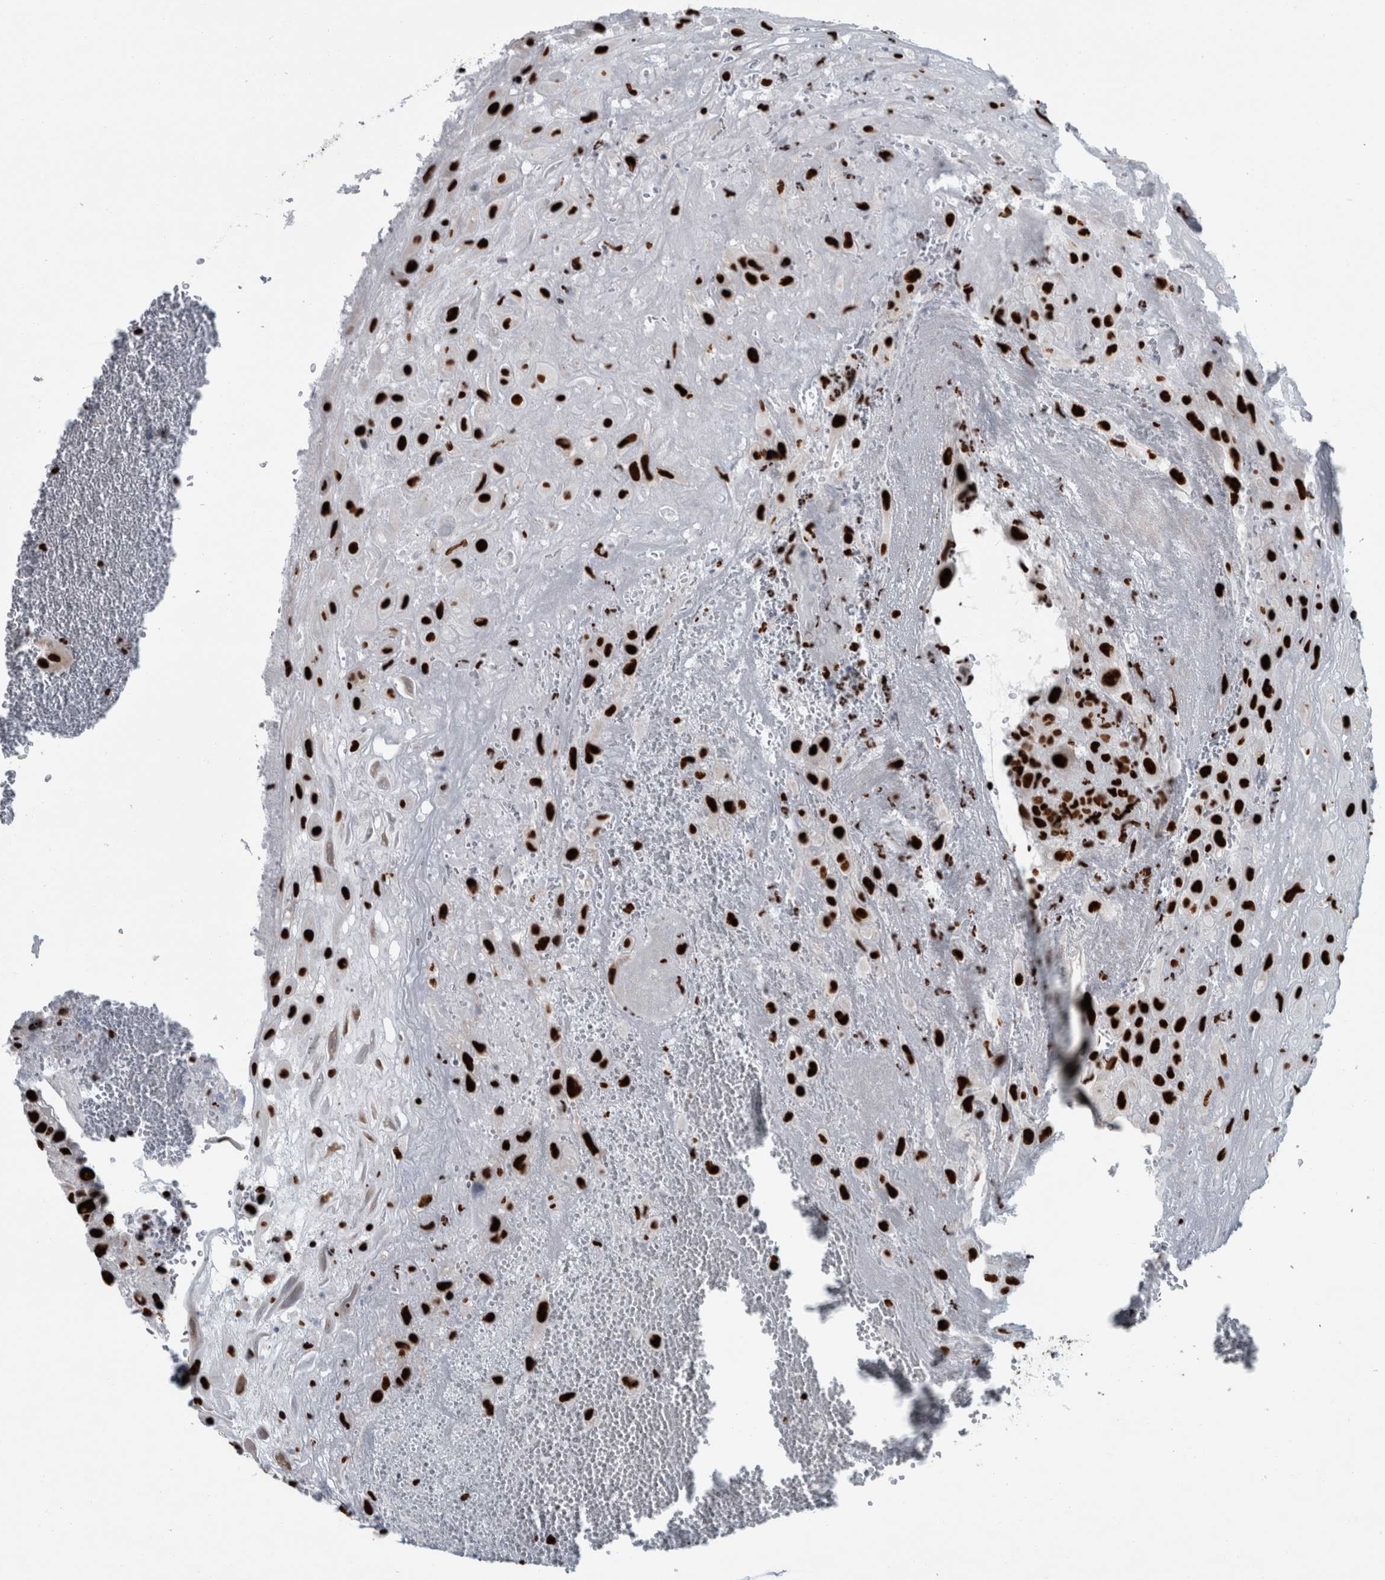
{"staining": {"intensity": "strong", "quantity": ">75%", "location": "nuclear"}, "tissue": "placenta", "cell_type": "Decidual cells", "image_type": "normal", "snomed": [{"axis": "morphology", "description": "Normal tissue, NOS"}, {"axis": "topography", "description": "Placenta"}], "caption": "Human placenta stained with a brown dye exhibits strong nuclear positive staining in about >75% of decidual cells.", "gene": "DNMT3A", "patient": {"sex": "female", "age": 35}}